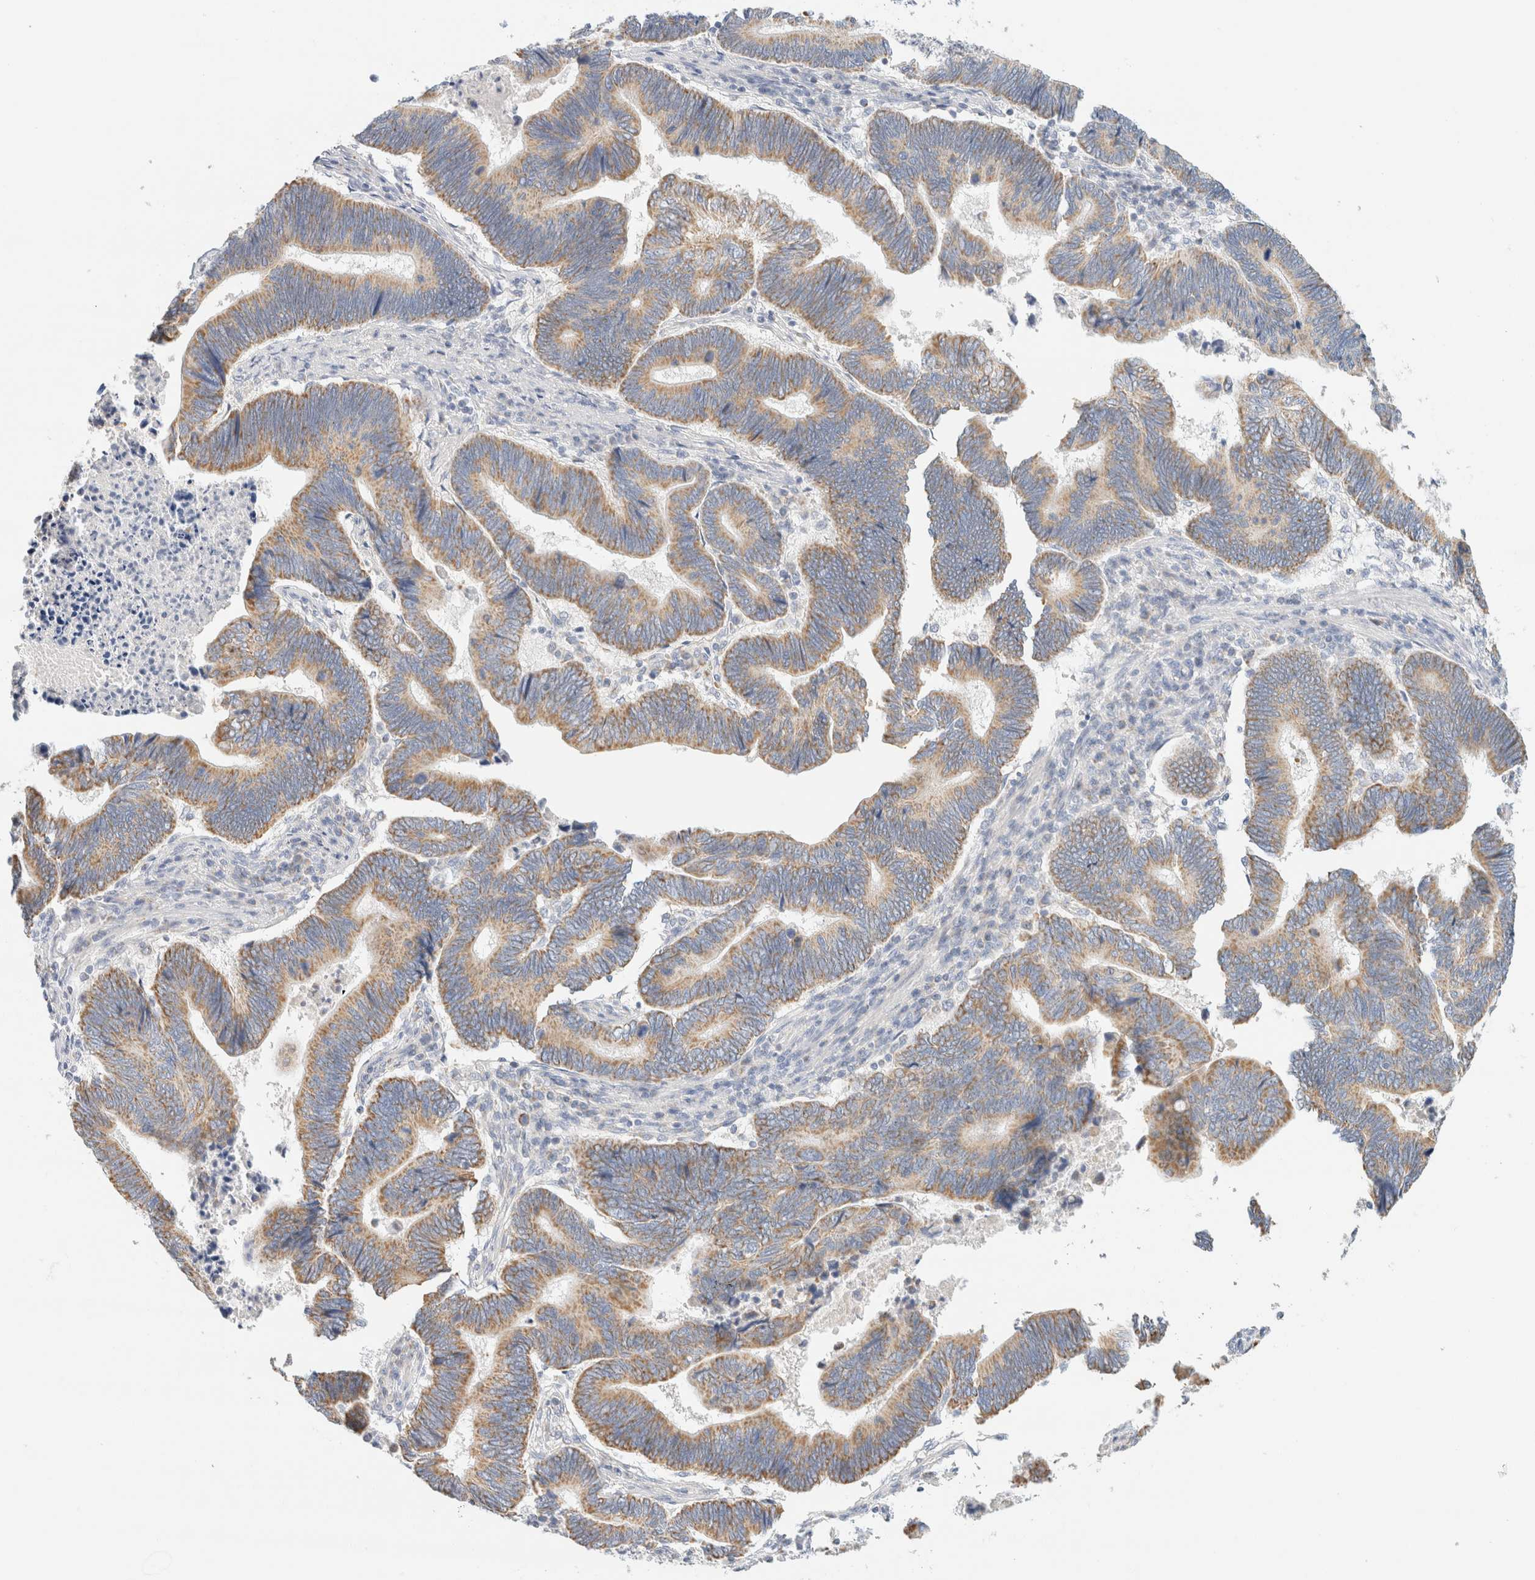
{"staining": {"intensity": "moderate", "quantity": ">75%", "location": "cytoplasmic/membranous"}, "tissue": "pancreatic cancer", "cell_type": "Tumor cells", "image_type": "cancer", "snomed": [{"axis": "morphology", "description": "Adenocarcinoma, NOS"}, {"axis": "topography", "description": "Pancreas"}], "caption": "This photomicrograph exhibits immunohistochemistry (IHC) staining of human pancreatic cancer, with medium moderate cytoplasmic/membranous expression in about >75% of tumor cells.", "gene": "HDHD3", "patient": {"sex": "female", "age": 70}}